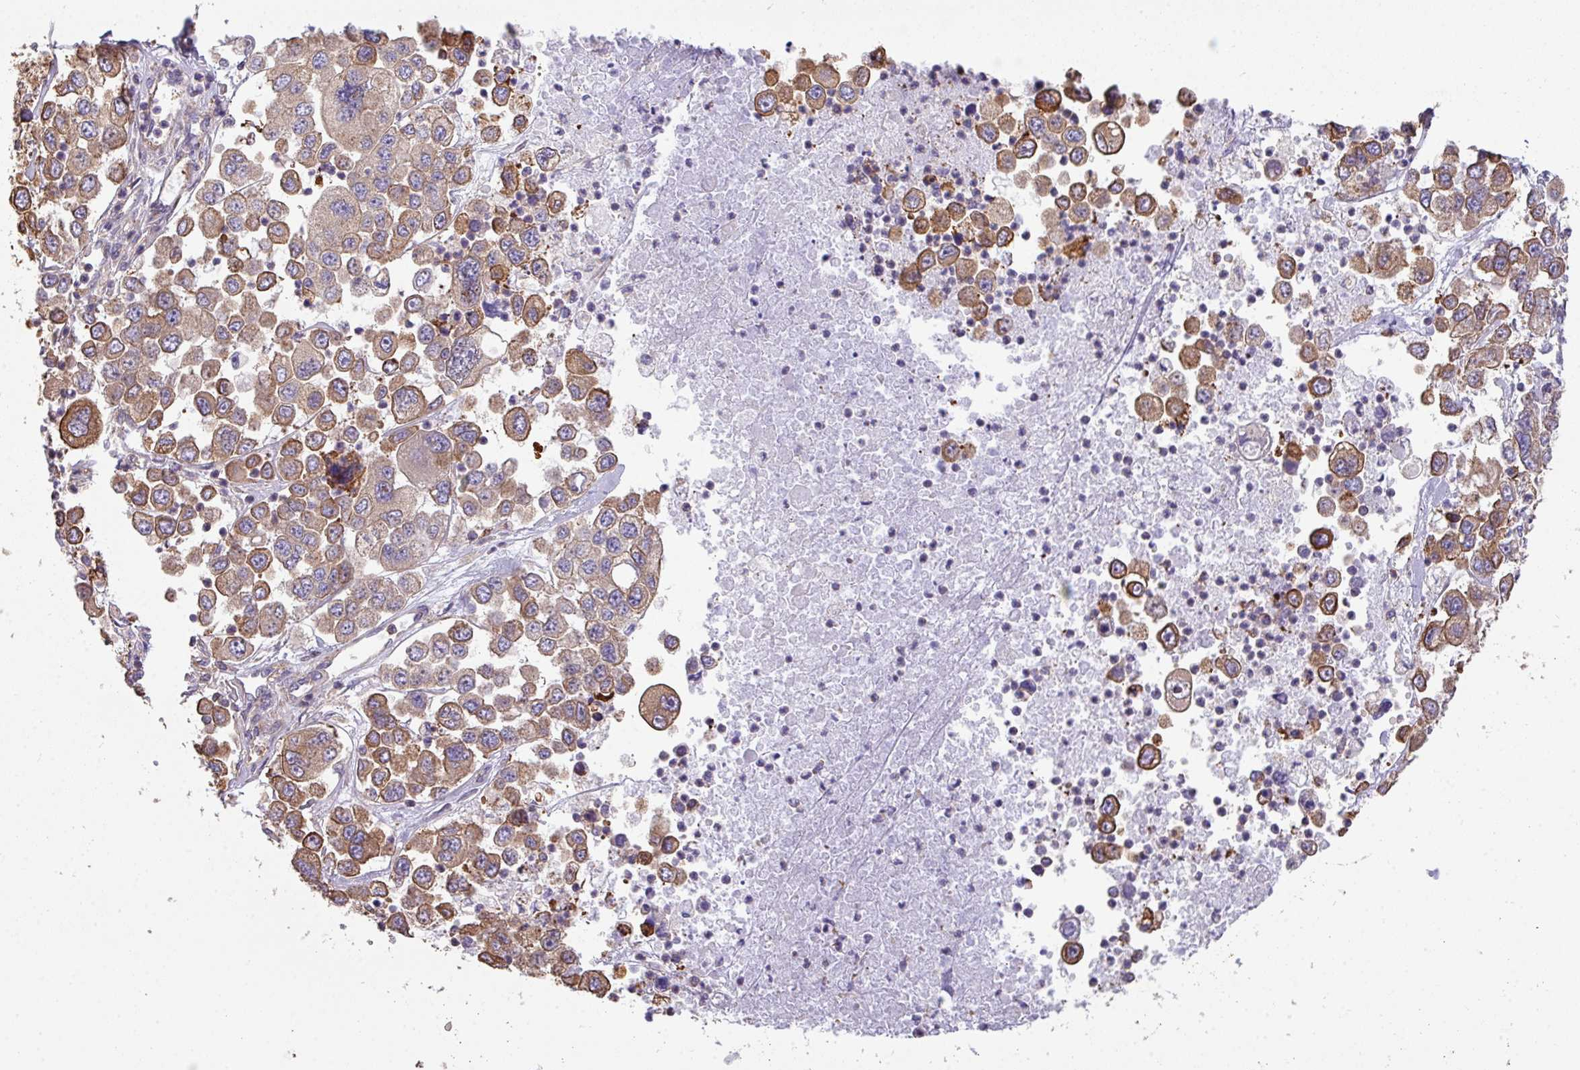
{"staining": {"intensity": "moderate", "quantity": ">75%", "location": "cytoplasmic/membranous"}, "tissue": "melanoma", "cell_type": "Tumor cells", "image_type": "cancer", "snomed": [{"axis": "morphology", "description": "Malignant melanoma, Metastatic site"}, {"axis": "topography", "description": "Lymph node"}], "caption": "A micrograph of malignant melanoma (metastatic site) stained for a protein reveals moderate cytoplasmic/membranous brown staining in tumor cells.", "gene": "LRRC41", "patient": {"sex": "female", "age": 54}}